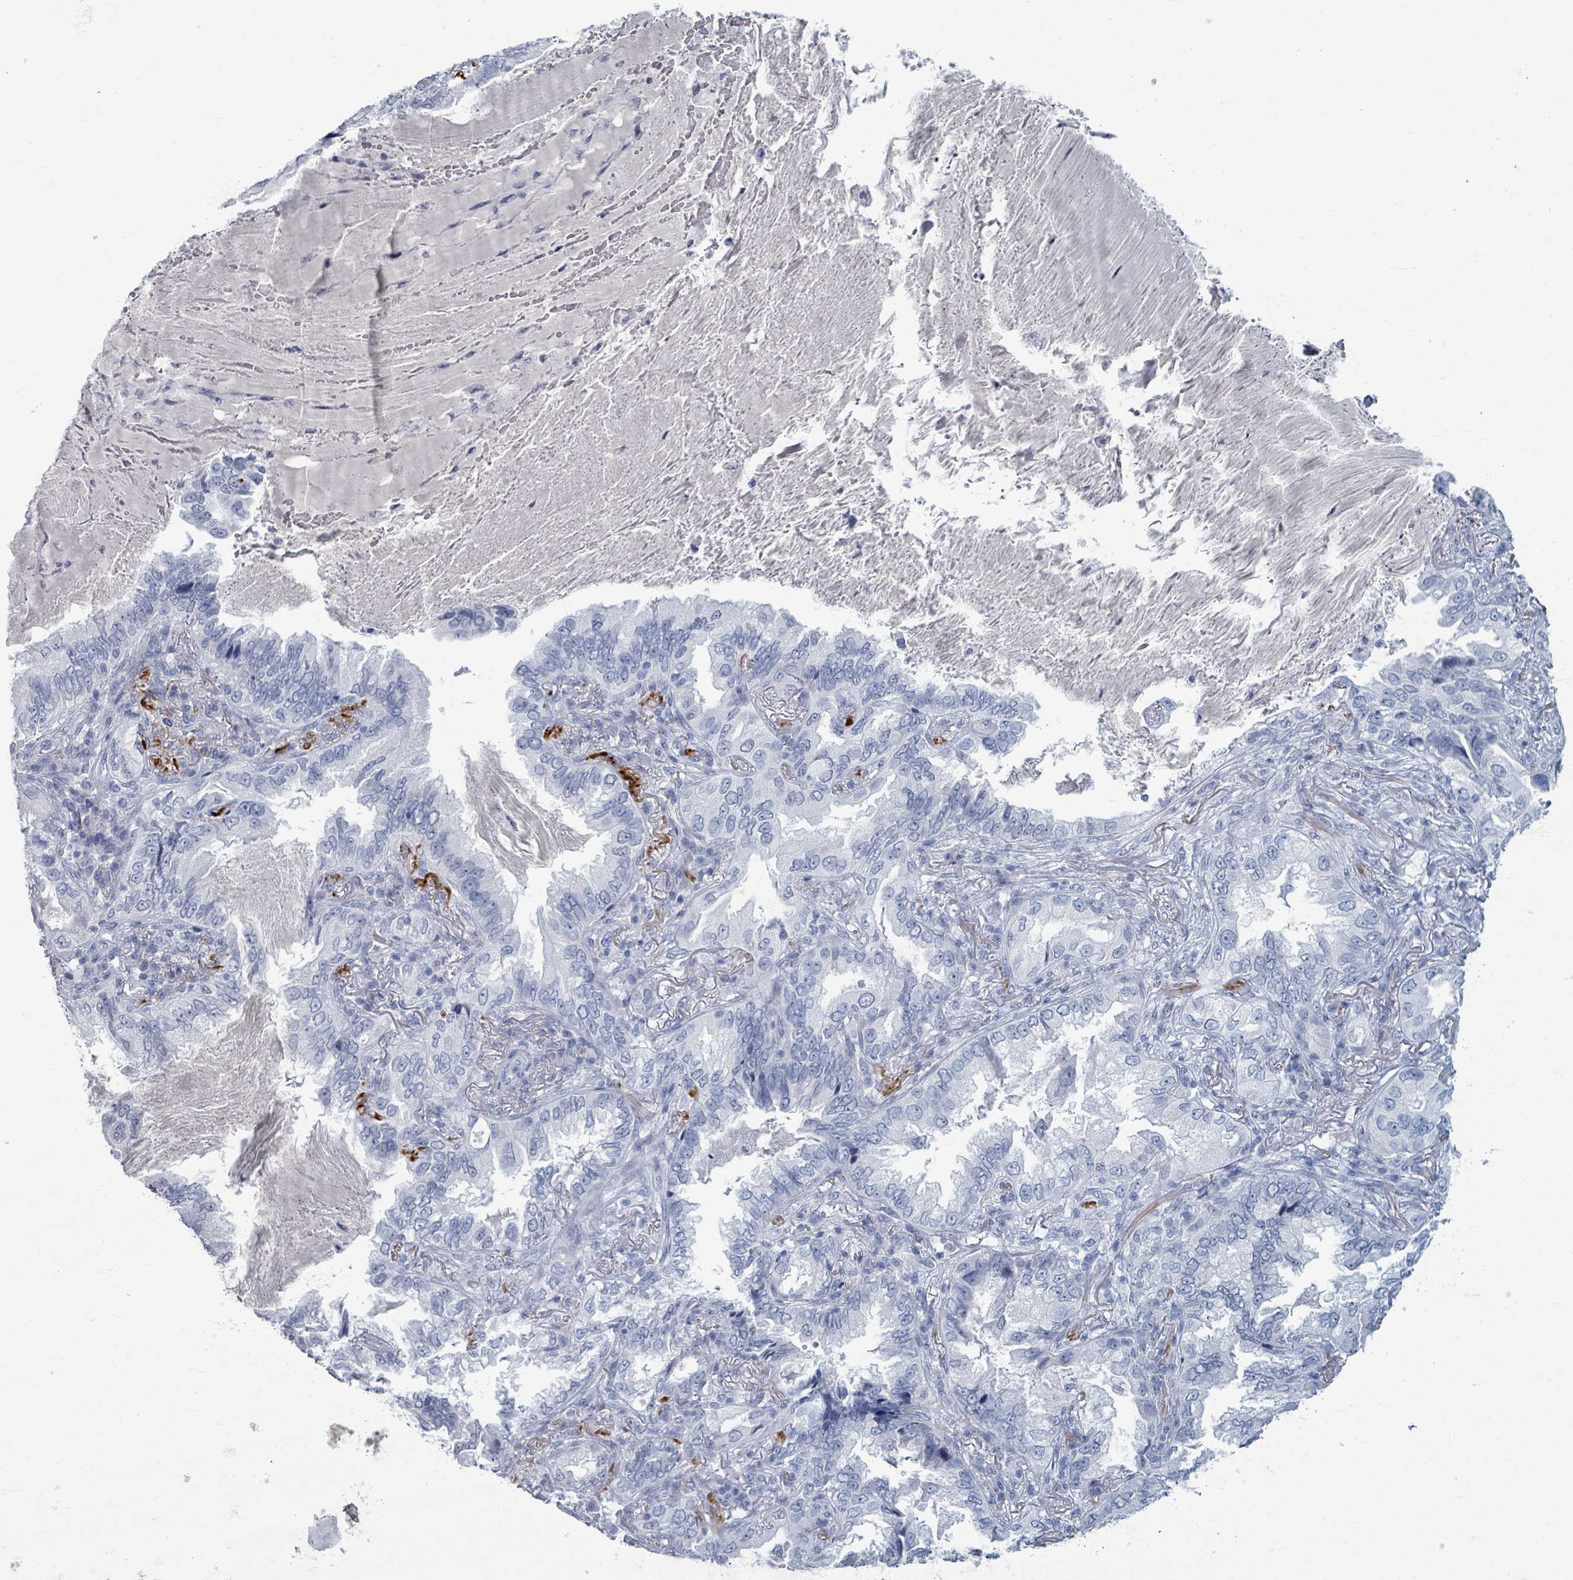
{"staining": {"intensity": "negative", "quantity": "none", "location": "none"}, "tissue": "lung cancer", "cell_type": "Tumor cells", "image_type": "cancer", "snomed": [{"axis": "morphology", "description": "Adenocarcinoma, NOS"}, {"axis": "topography", "description": "Lung"}], "caption": "Tumor cells are negative for brown protein staining in lung cancer.", "gene": "TAS2R1", "patient": {"sex": "female", "age": 69}}